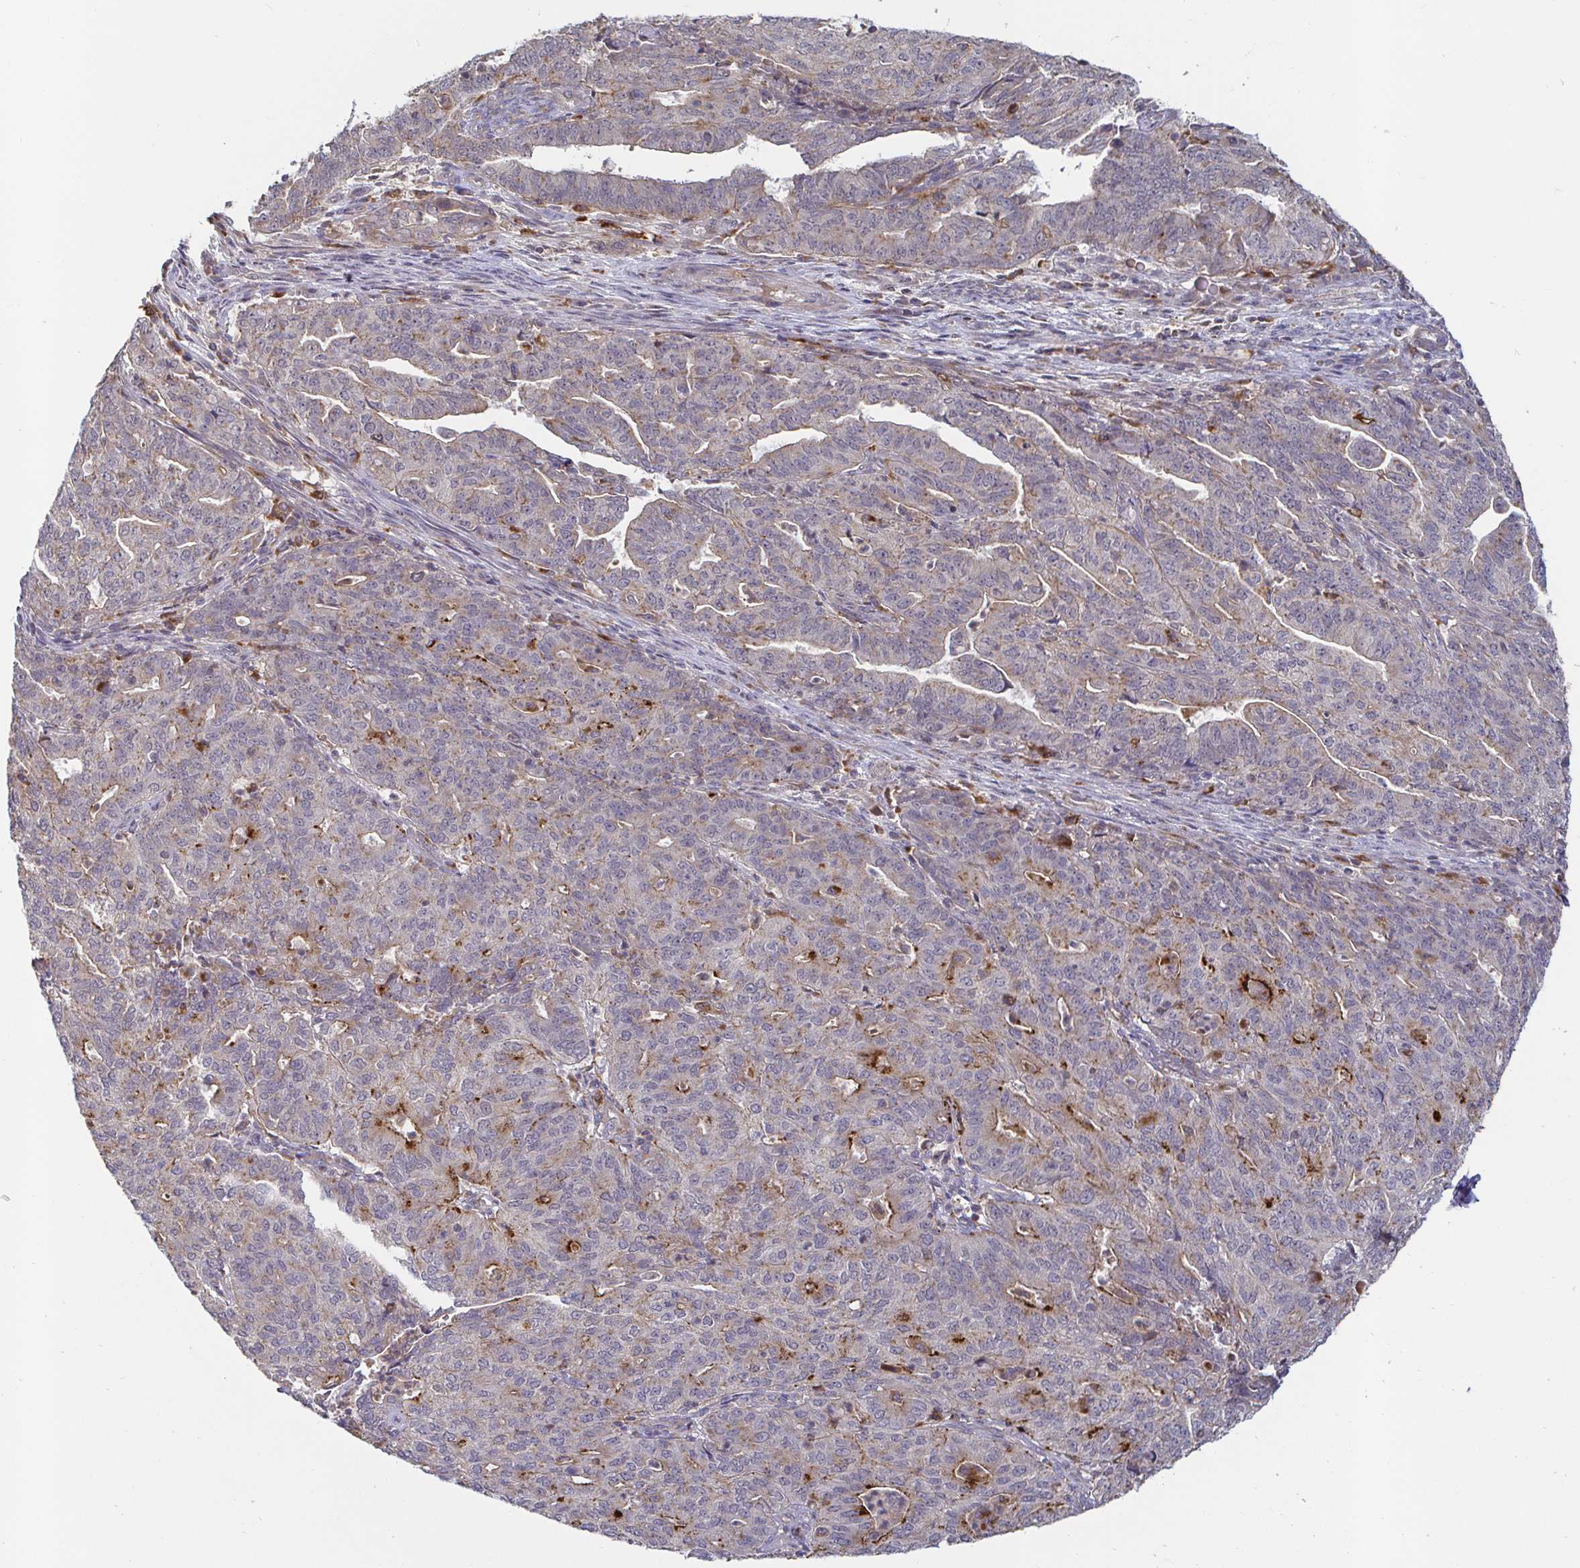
{"staining": {"intensity": "moderate", "quantity": "<25%", "location": "cytoplasmic/membranous"}, "tissue": "endometrial cancer", "cell_type": "Tumor cells", "image_type": "cancer", "snomed": [{"axis": "morphology", "description": "Adenocarcinoma, NOS"}, {"axis": "topography", "description": "Endometrium"}], "caption": "The immunohistochemical stain shows moderate cytoplasmic/membranous expression in tumor cells of adenocarcinoma (endometrial) tissue.", "gene": "CDH18", "patient": {"sex": "female", "age": 82}}